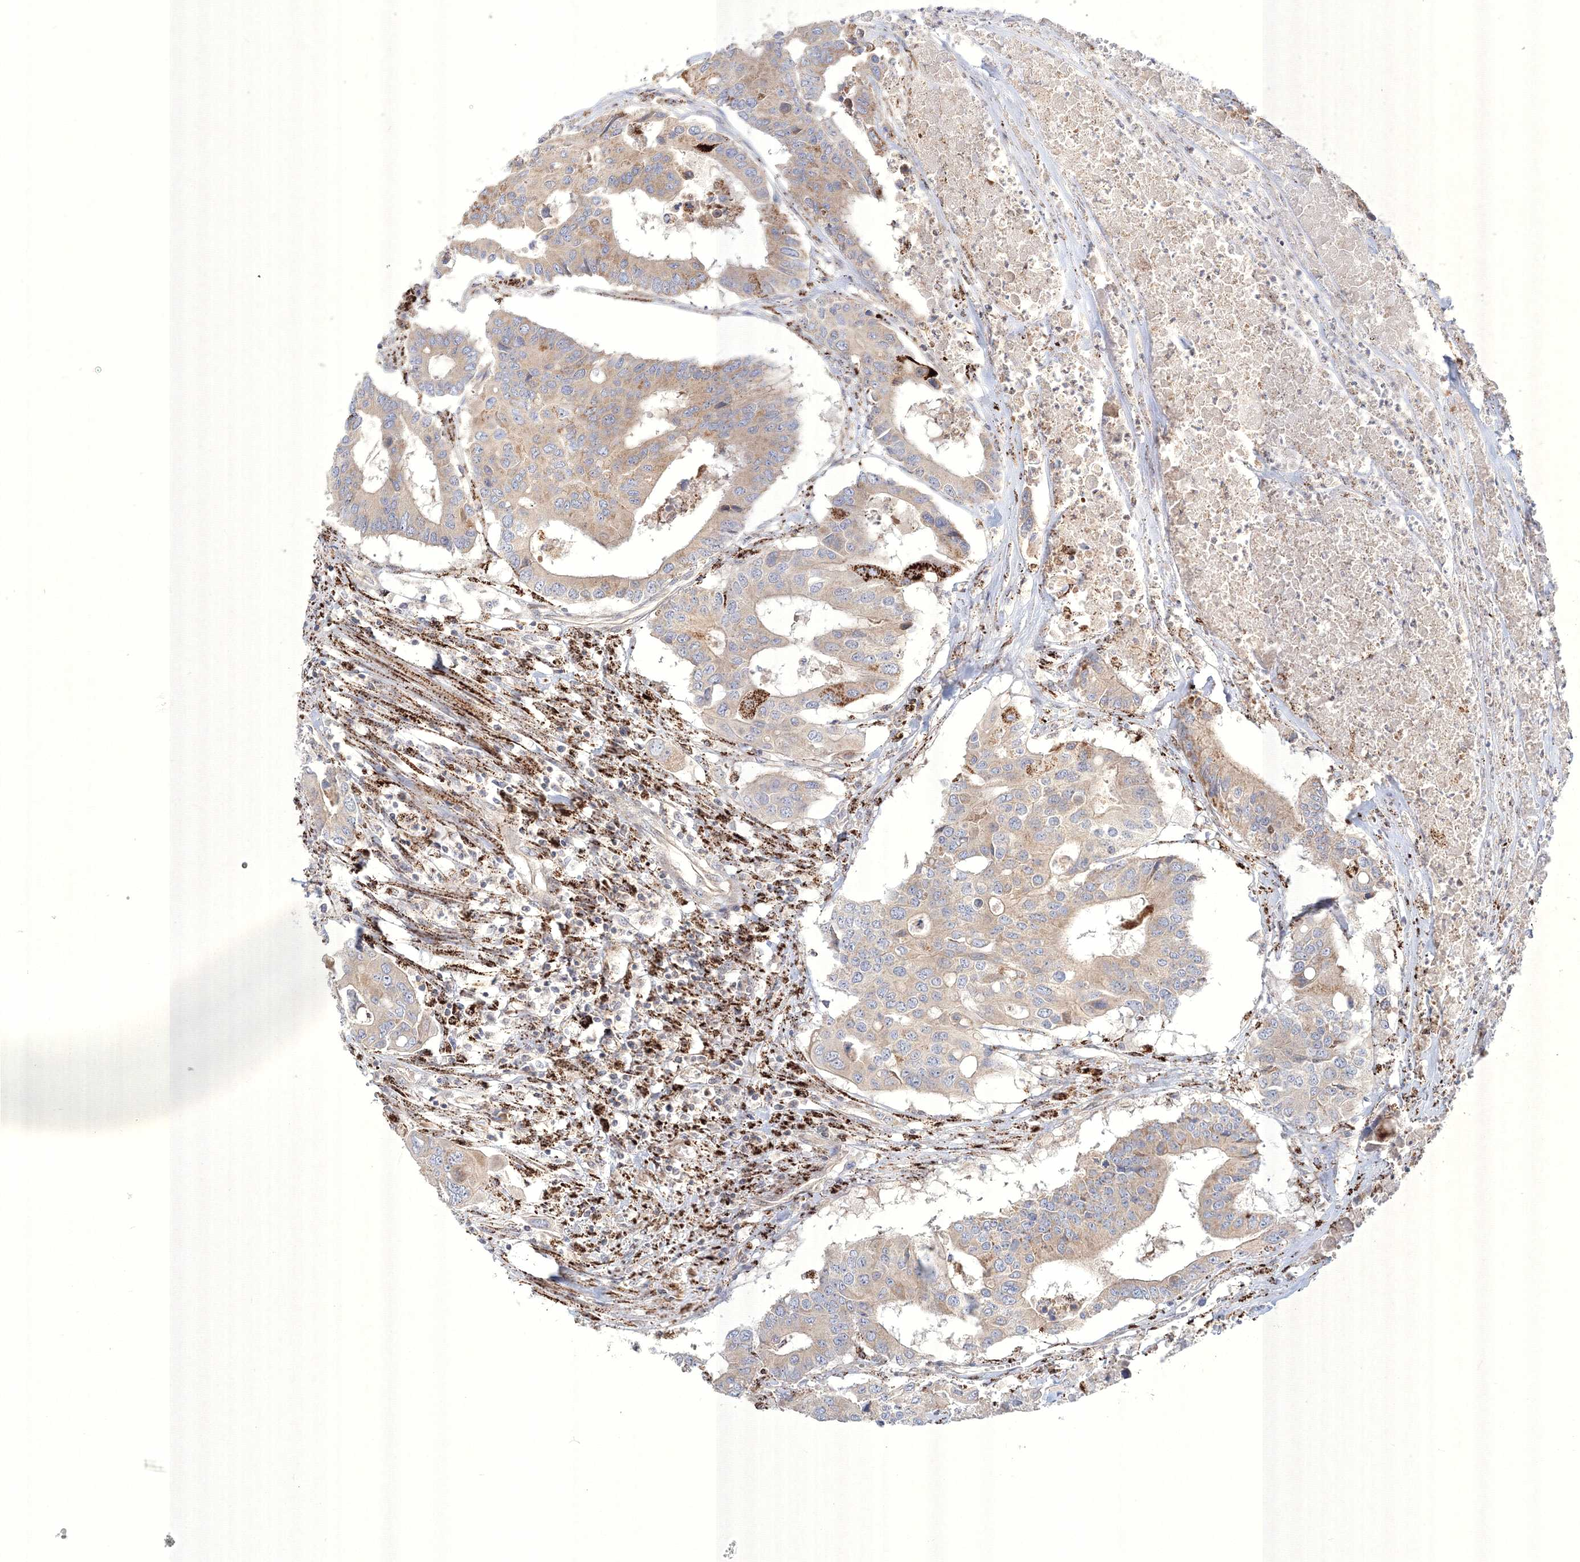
{"staining": {"intensity": "weak", "quantity": ">75%", "location": "cytoplasmic/membranous"}, "tissue": "colorectal cancer", "cell_type": "Tumor cells", "image_type": "cancer", "snomed": [{"axis": "morphology", "description": "Adenocarcinoma, NOS"}, {"axis": "topography", "description": "Colon"}], "caption": "There is low levels of weak cytoplasmic/membranous expression in tumor cells of adenocarcinoma (colorectal), as demonstrated by immunohistochemical staining (brown color).", "gene": "WDR49", "patient": {"sex": "male", "age": 77}}